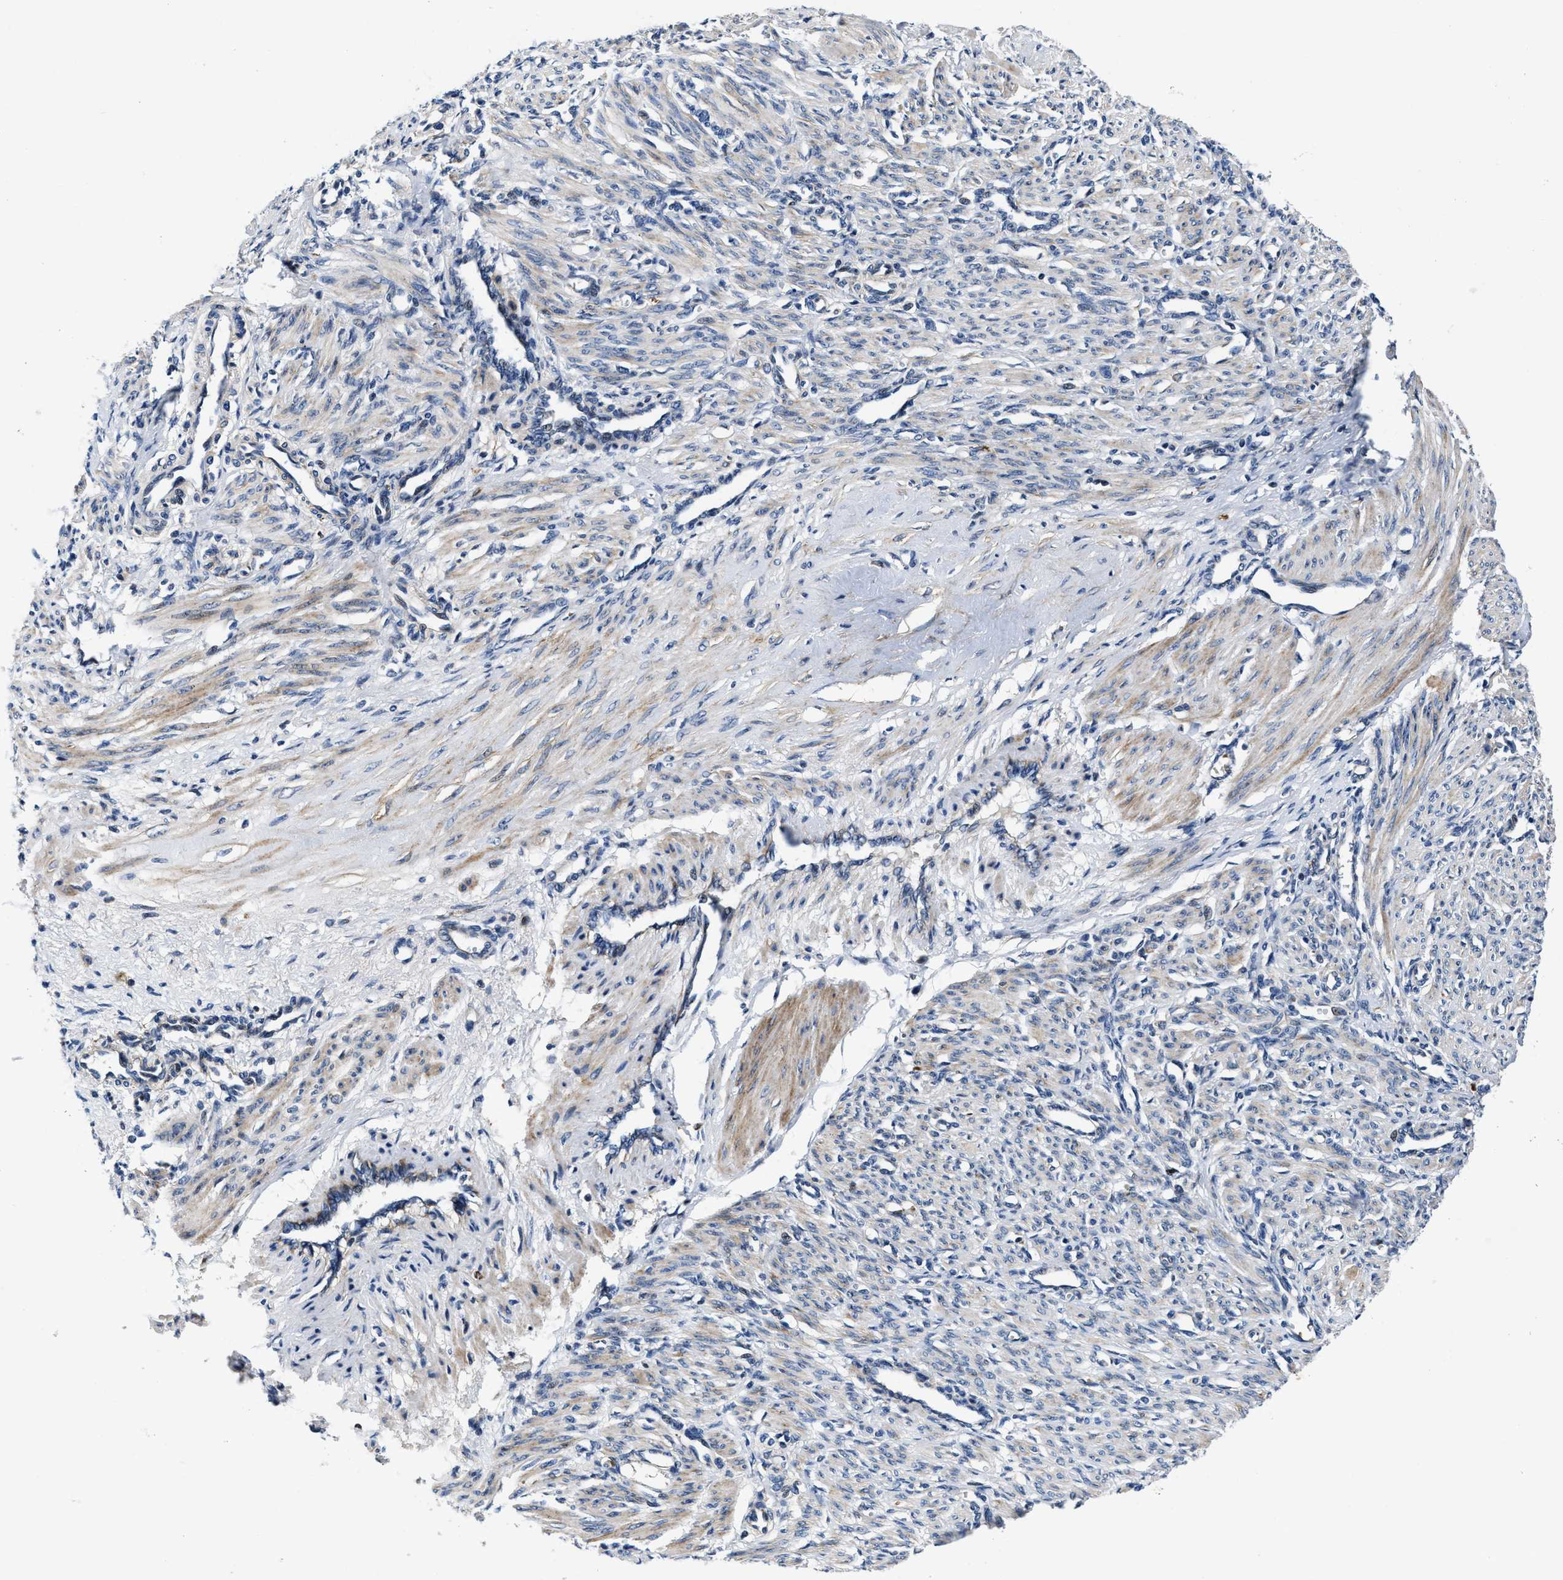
{"staining": {"intensity": "moderate", "quantity": "25%-75%", "location": "cytoplasmic/membranous"}, "tissue": "smooth muscle", "cell_type": "Smooth muscle cells", "image_type": "normal", "snomed": [{"axis": "morphology", "description": "Normal tissue, NOS"}, {"axis": "topography", "description": "Endometrium"}], "caption": "Unremarkable smooth muscle shows moderate cytoplasmic/membranous staining in approximately 25%-75% of smooth muscle cells.", "gene": "C2orf66", "patient": {"sex": "female", "age": 33}}